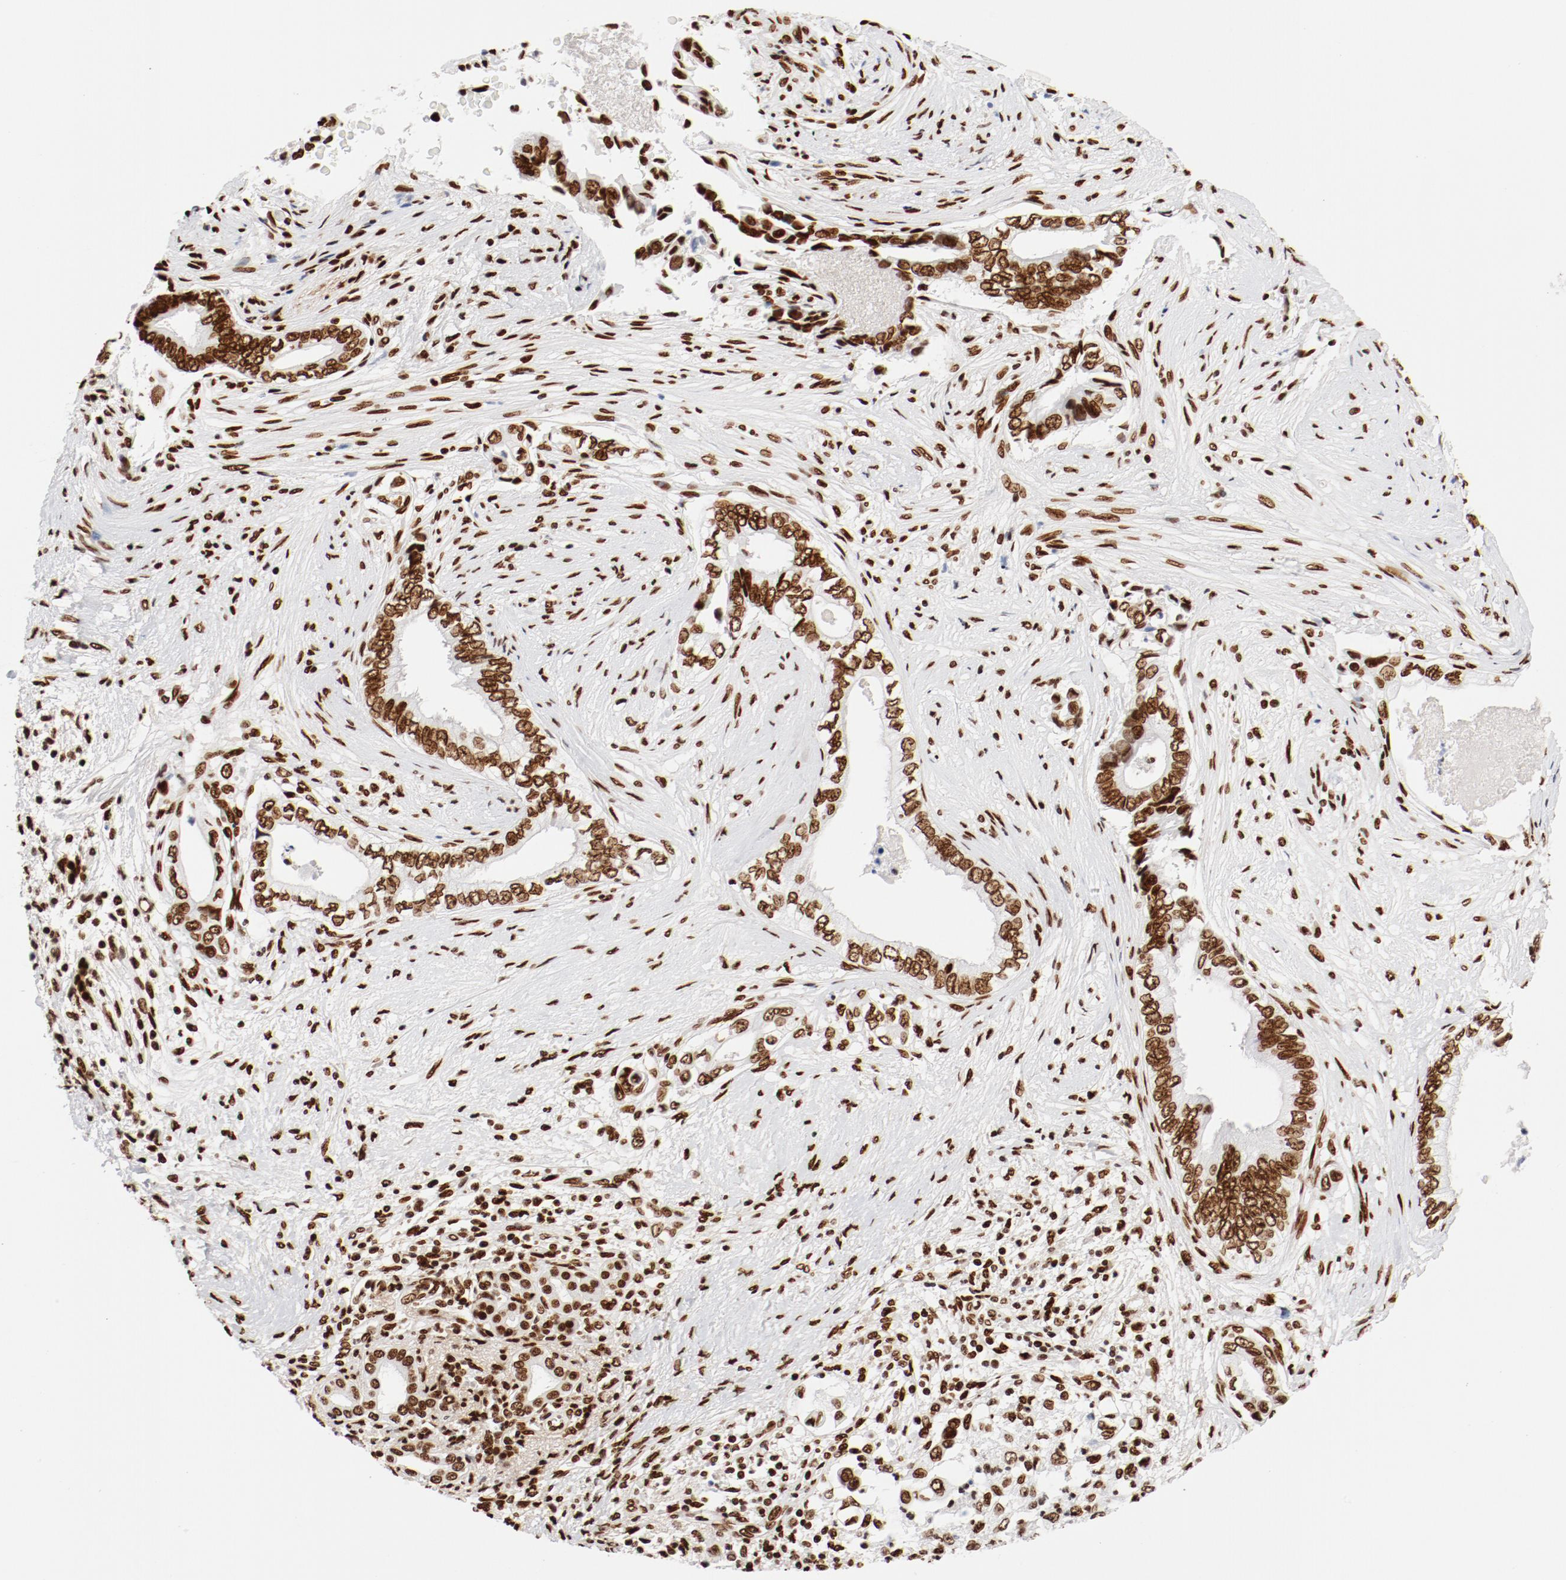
{"staining": {"intensity": "moderate", "quantity": ">75%", "location": "nuclear"}, "tissue": "pancreatic cancer", "cell_type": "Tumor cells", "image_type": "cancer", "snomed": [{"axis": "morphology", "description": "Adenocarcinoma, NOS"}, {"axis": "topography", "description": "Pancreas"}], "caption": "IHC staining of pancreatic cancer (adenocarcinoma), which shows medium levels of moderate nuclear staining in about >75% of tumor cells indicating moderate nuclear protein staining. The staining was performed using DAB (brown) for protein detection and nuclei were counterstained in hematoxylin (blue).", "gene": "CTBP1", "patient": {"sex": "female", "age": 66}}